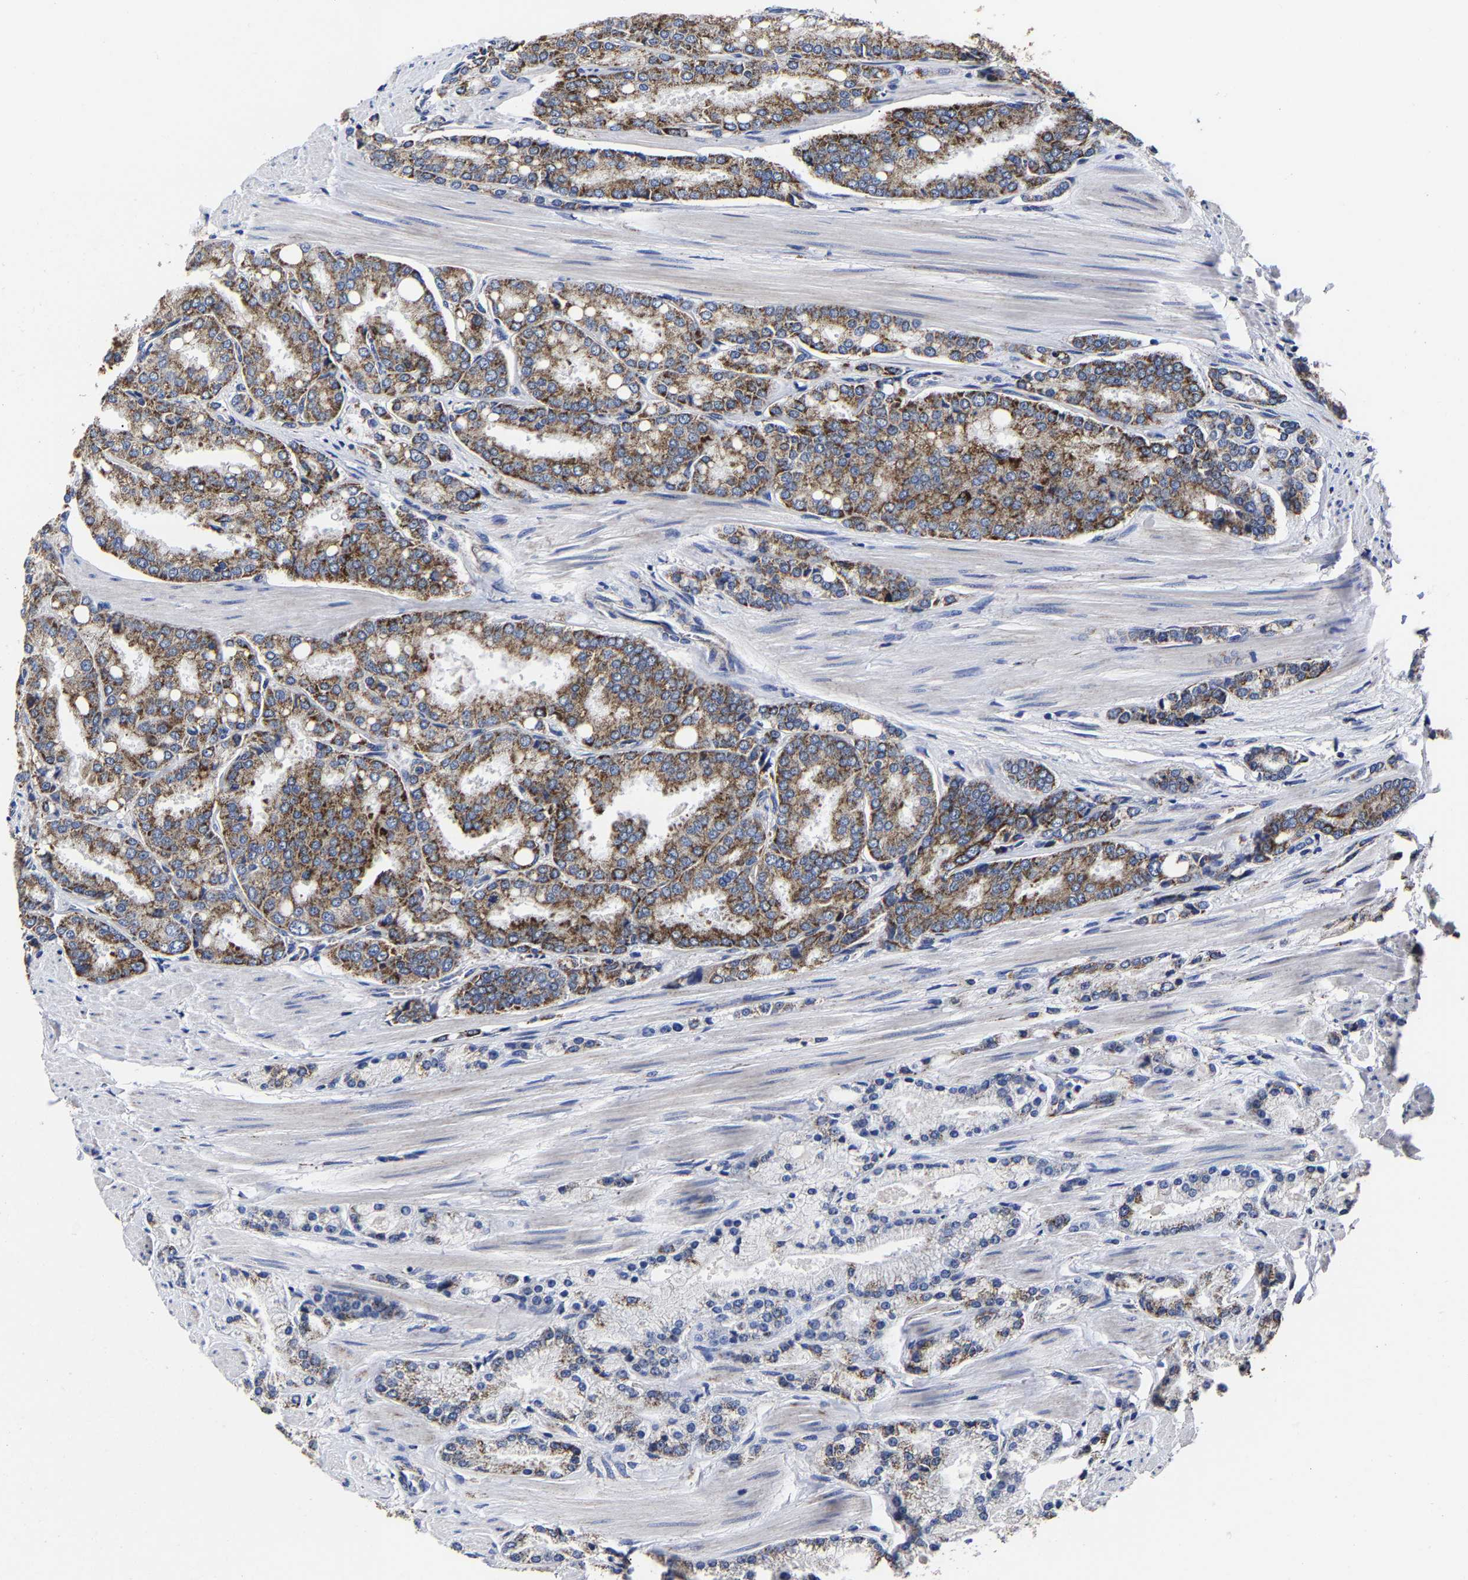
{"staining": {"intensity": "strong", "quantity": ">75%", "location": "cytoplasmic/membranous"}, "tissue": "prostate cancer", "cell_type": "Tumor cells", "image_type": "cancer", "snomed": [{"axis": "morphology", "description": "Adenocarcinoma, High grade"}, {"axis": "topography", "description": "Prostate"}], "caption": "A brown stain labels strong cytoplasmic/membranous positivity of a protein in prostate adenocarcinoma (high-grade) tumor cells. (DAB IHC with brightfield microscopy, high magnification).", "gene": "AASS", "patient": {"sex": "male", "age": 50}}